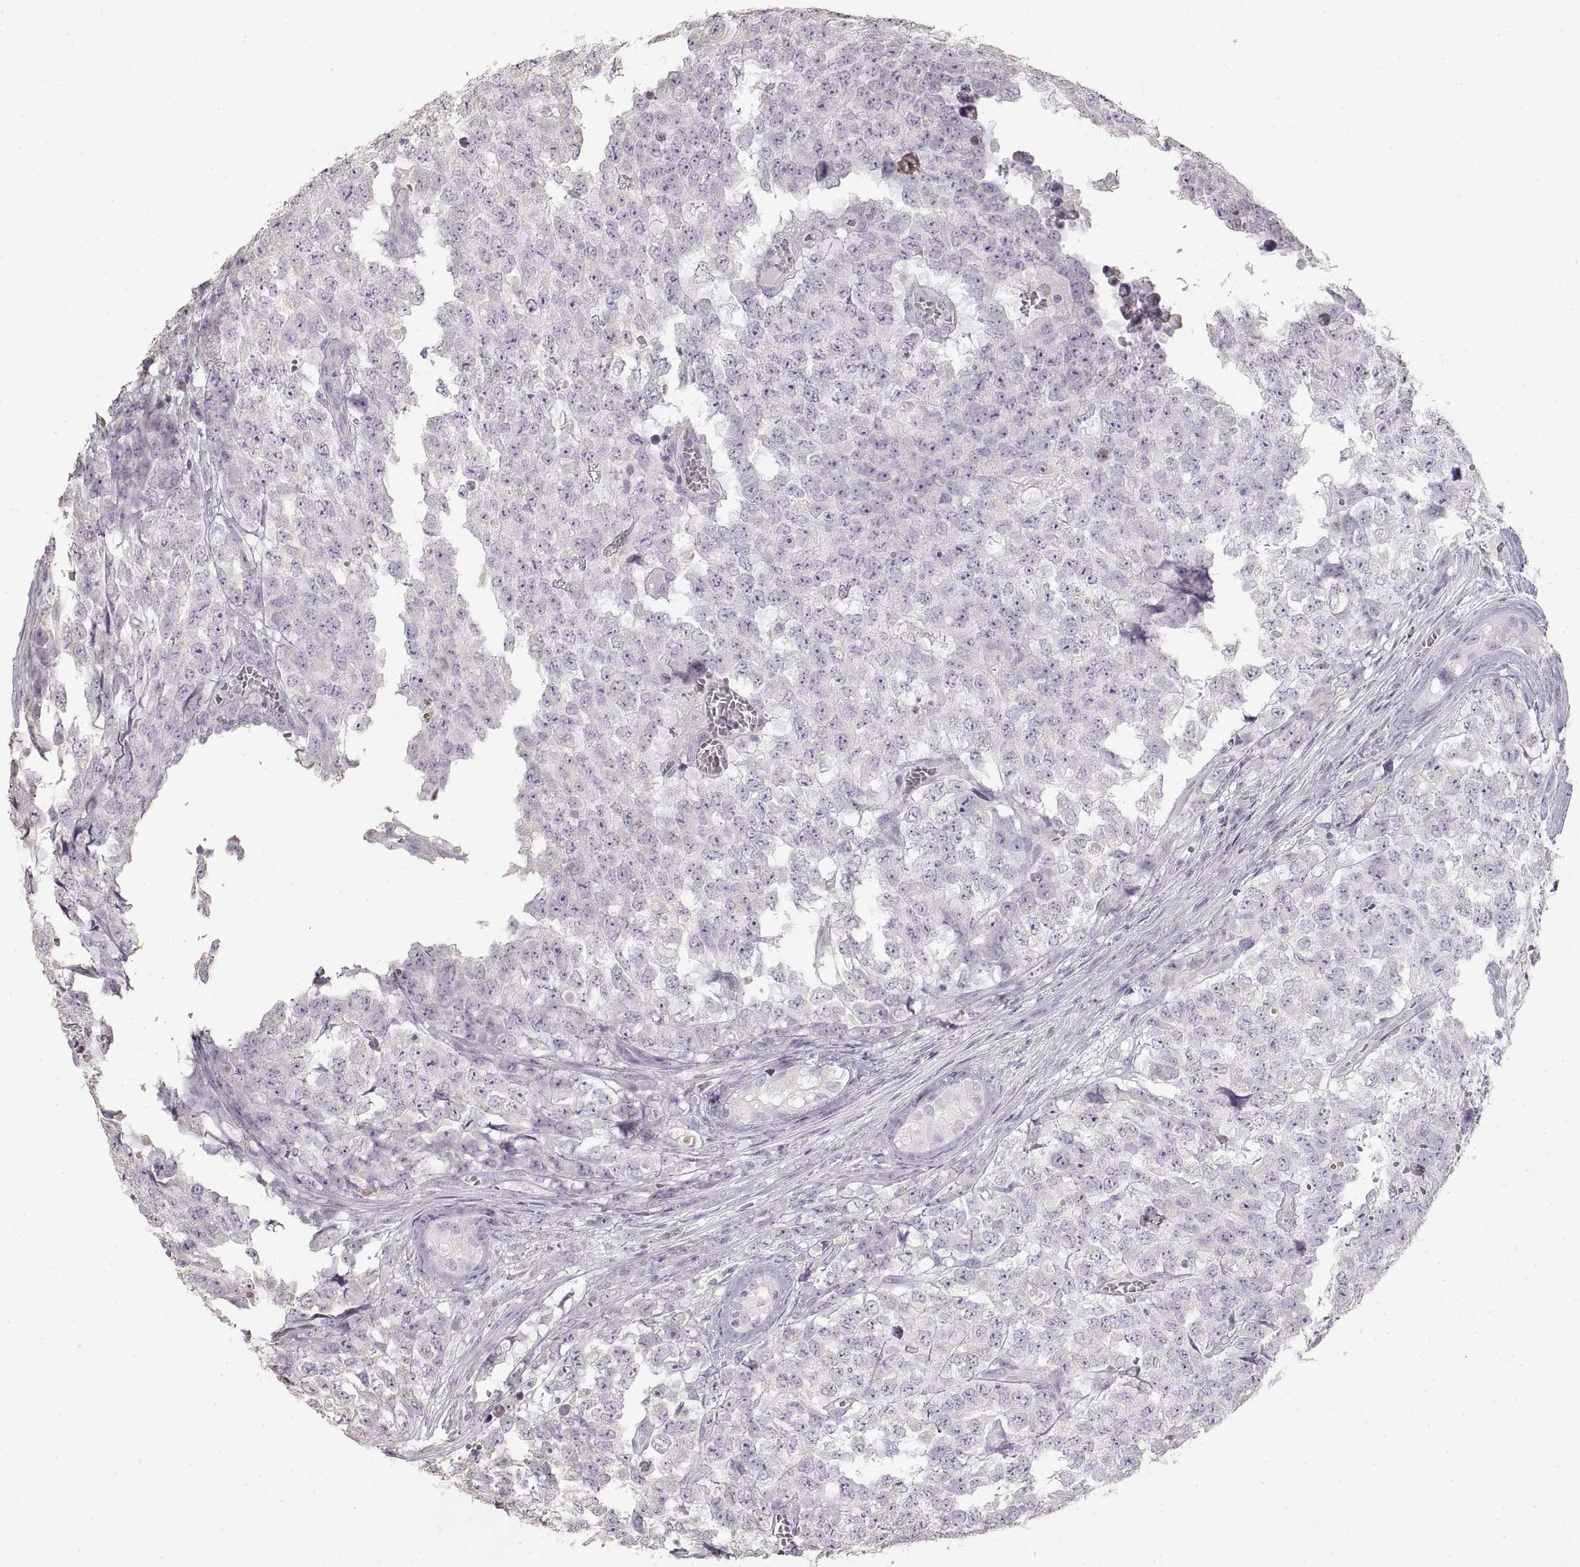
{"staining": {"intensity": "negative", "quantity": "none", "location": "none"}, "tissue": "testis cancer", "cell_type": "Tumor cells", "image_type": "cancer", "snomed": [{"axis": "morphology", "description": "Carcinoma, Embryonal, NOS"}, {"axis": "topography", "description": "Testis"}], "caption": "This is an immunohistochemistry (IHC) image of human testis cancer. There is no expression in tumor cells.", "gene": "ZP3", "patient": {"sex": "male", "age": 23}}